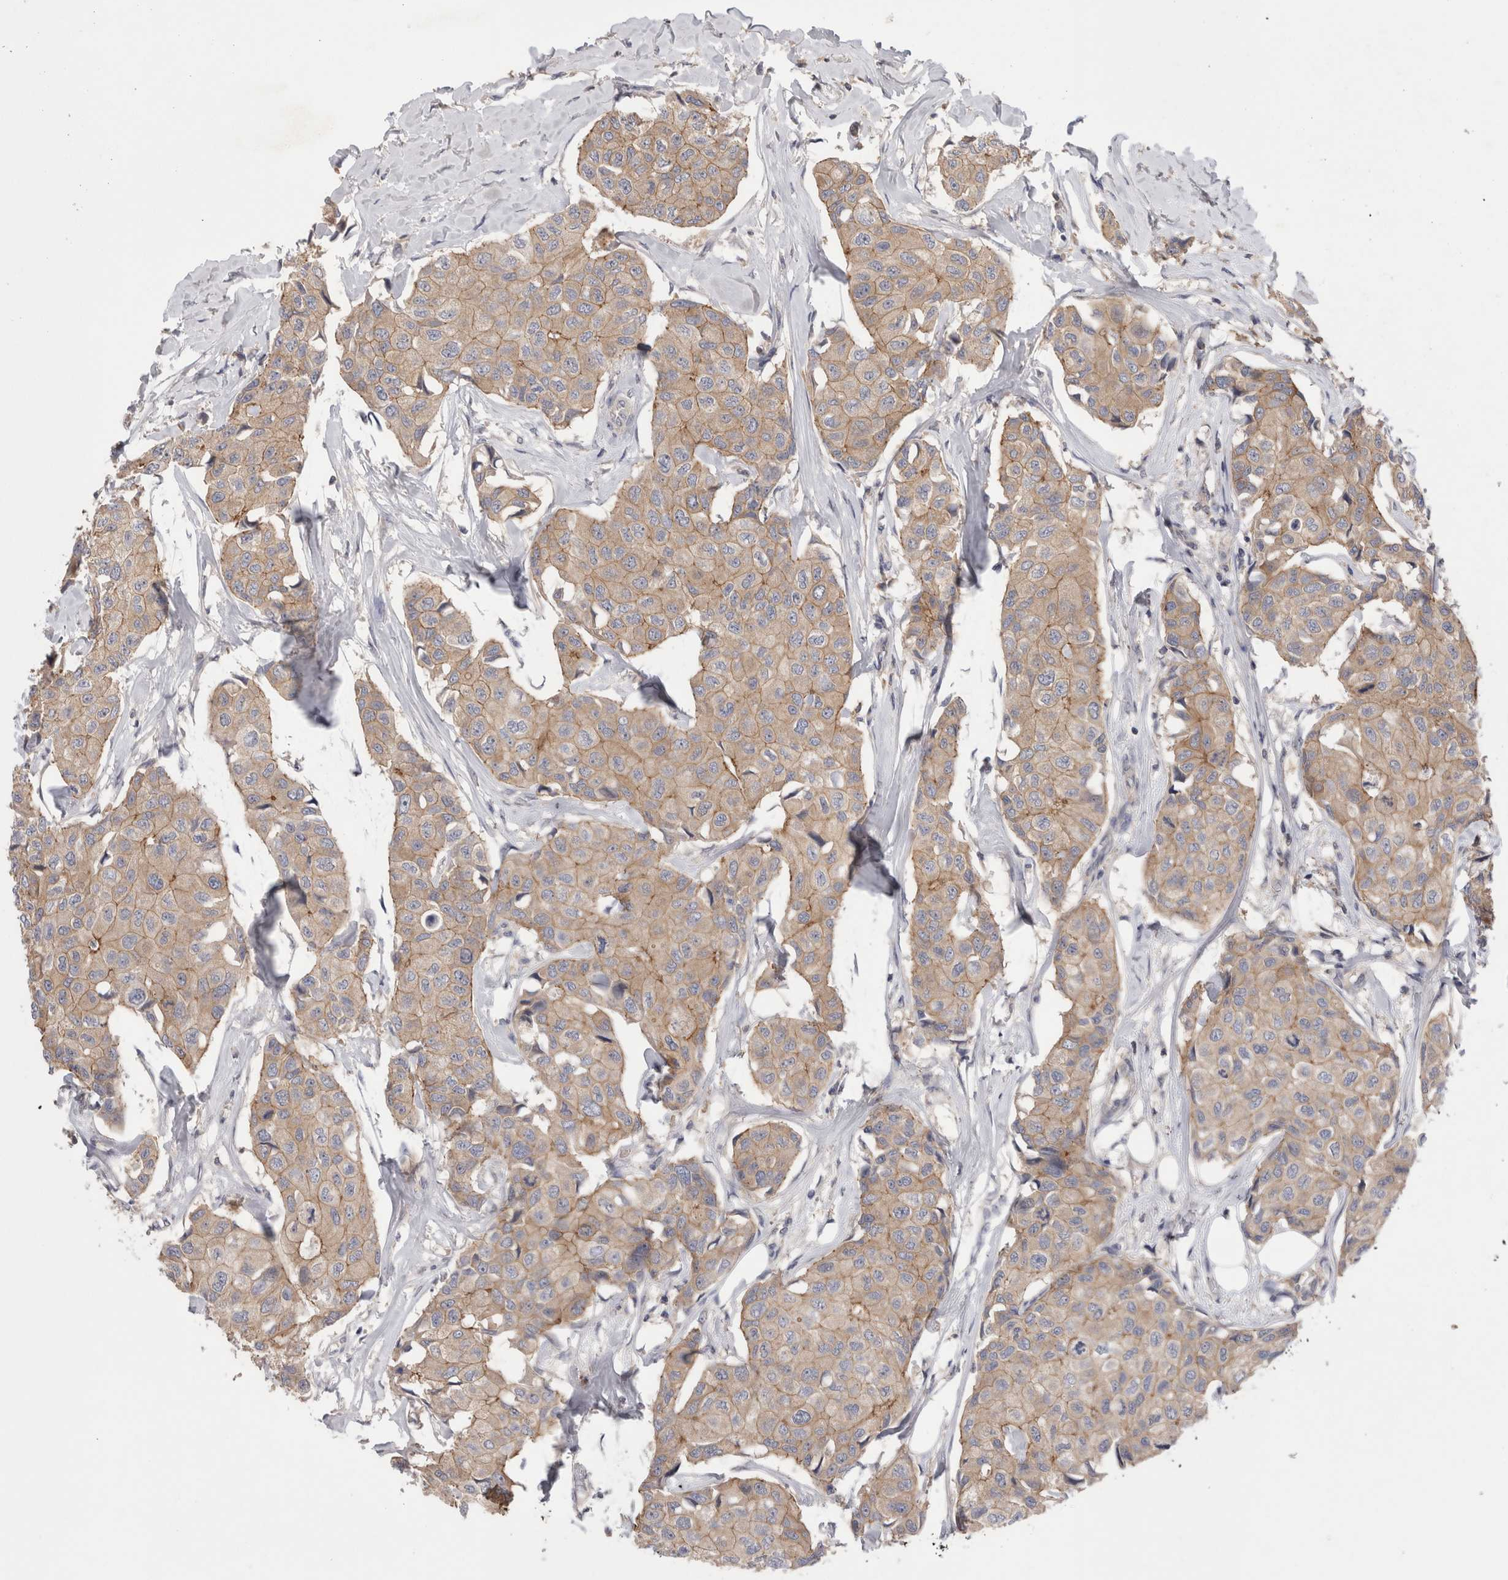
{"staining": {"intensity": "moderate", "quantity": ">75%", "location": "cytoplasmic/membranous"}, "tissue": "breast cancer", "cell_type": "Tumor cells", "image_type": "cancer", "snomed": [{"axis": "morphology", "description": "Duct carcinoma"}, {"axis": "topography", "description": "Breast"}], "caption": "IHC (DAB (3,3'-diaminobenzidine)) staining of breast cancer shows moderate cytoplasmic/membranous protein expression in about >75% of tumor cells.", "gene": "OTOR", "patient": {"sex": "female", "age": 80}}